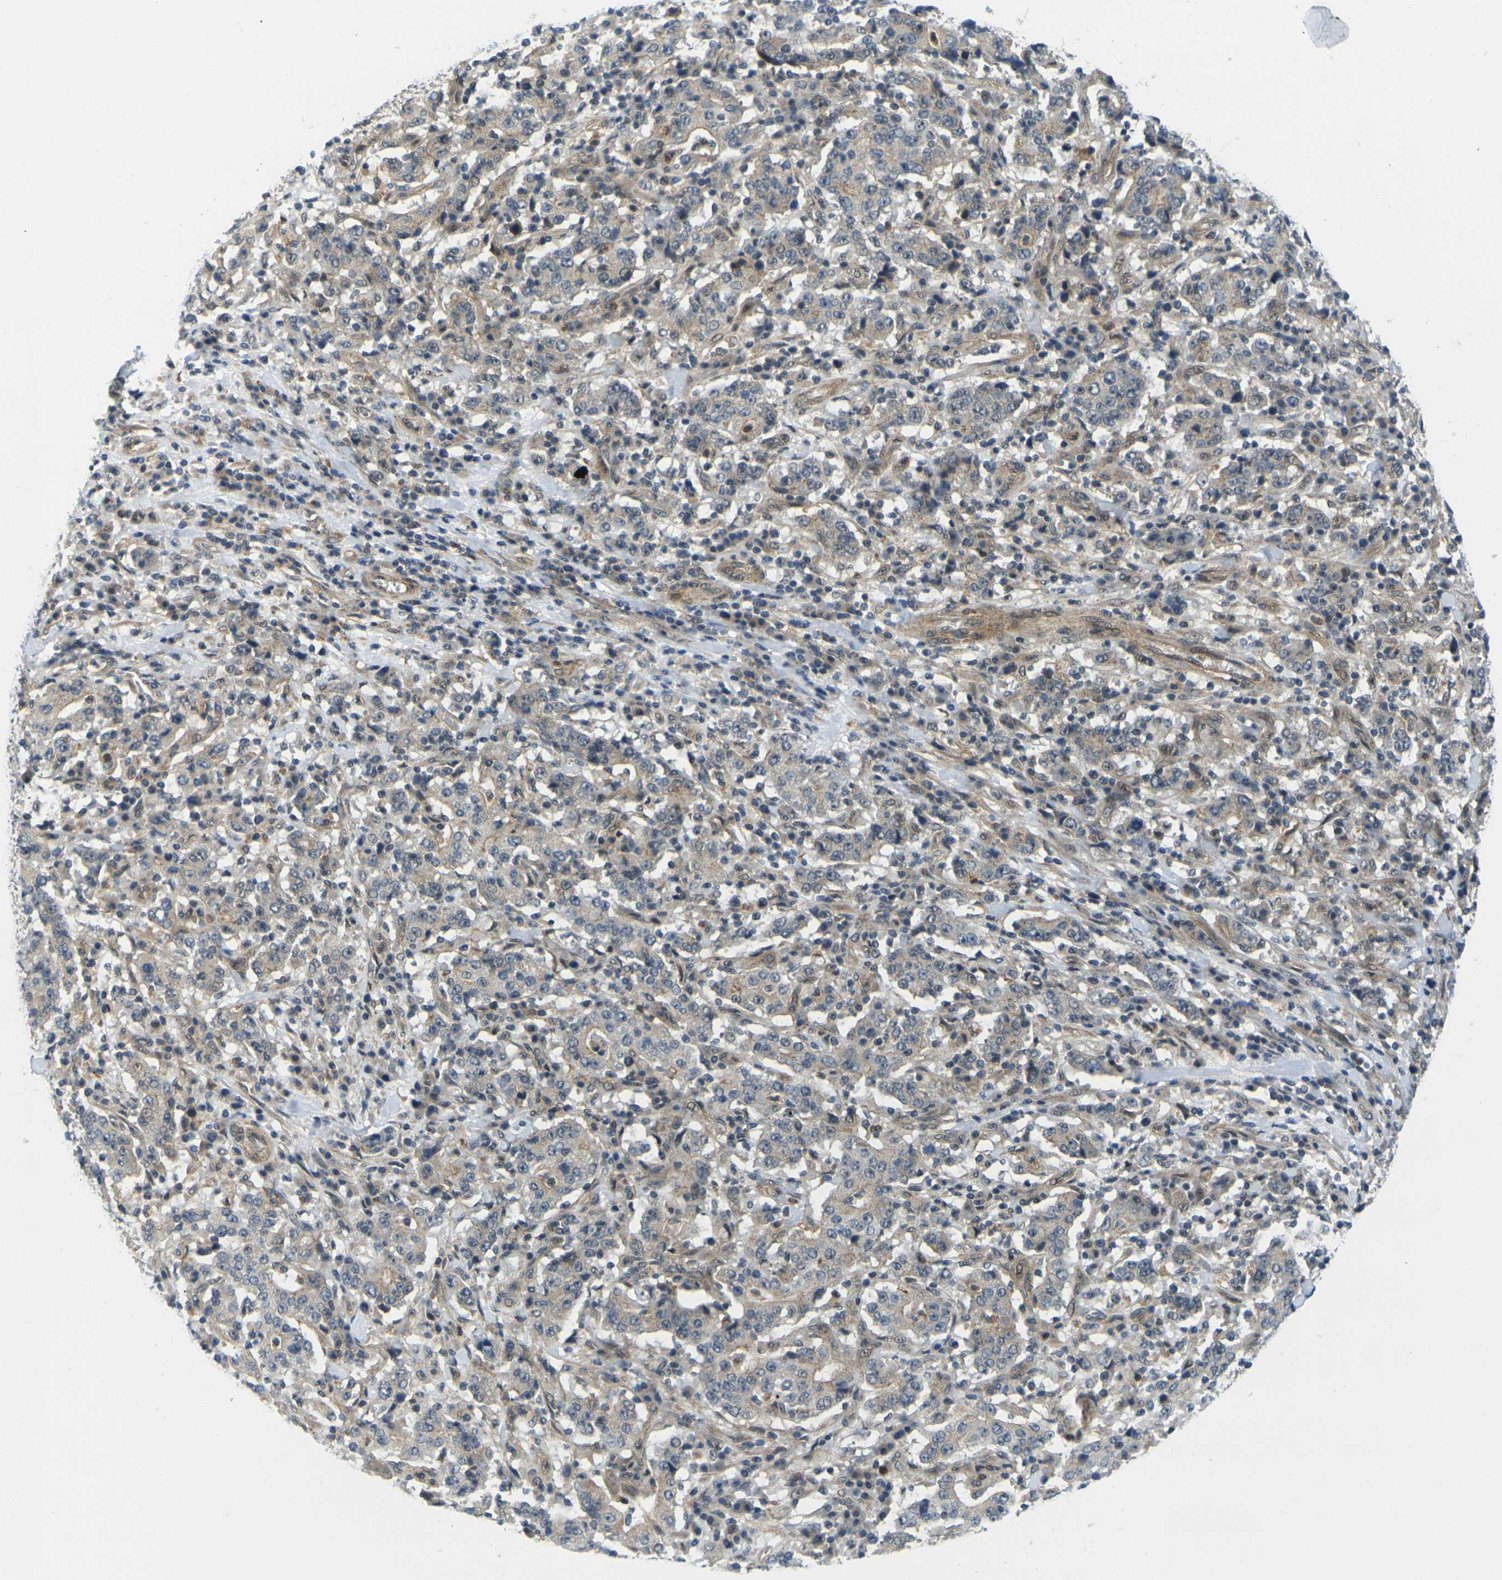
{"staining": {"intensity": "weak", "quantity": "25%-75%", "location": "cytoplasmic/membranous"}, "tissue": "stomach cancer", "cell_type": "Tumor cells", "image_type": "cancer", "snomed": [{"axis": "morphology", "description": "Normal tissue, NOS"}, {"axis": "morphology", "description": "Adenocarcinoma, NOS"}, {"axis": "topography", "description": "Stomach, upper"}, {"axis": "topography", "description": "Stomach"}], "caption": "High-power microscopy captured an immunohistochemistry micrograph of stomach cancer, revealing weak cytoplasmic/membranous expression in about 25%-75% of tumor cells.", "gene": "KCTD10", "patient": {"sex": "male", "age": 59}}